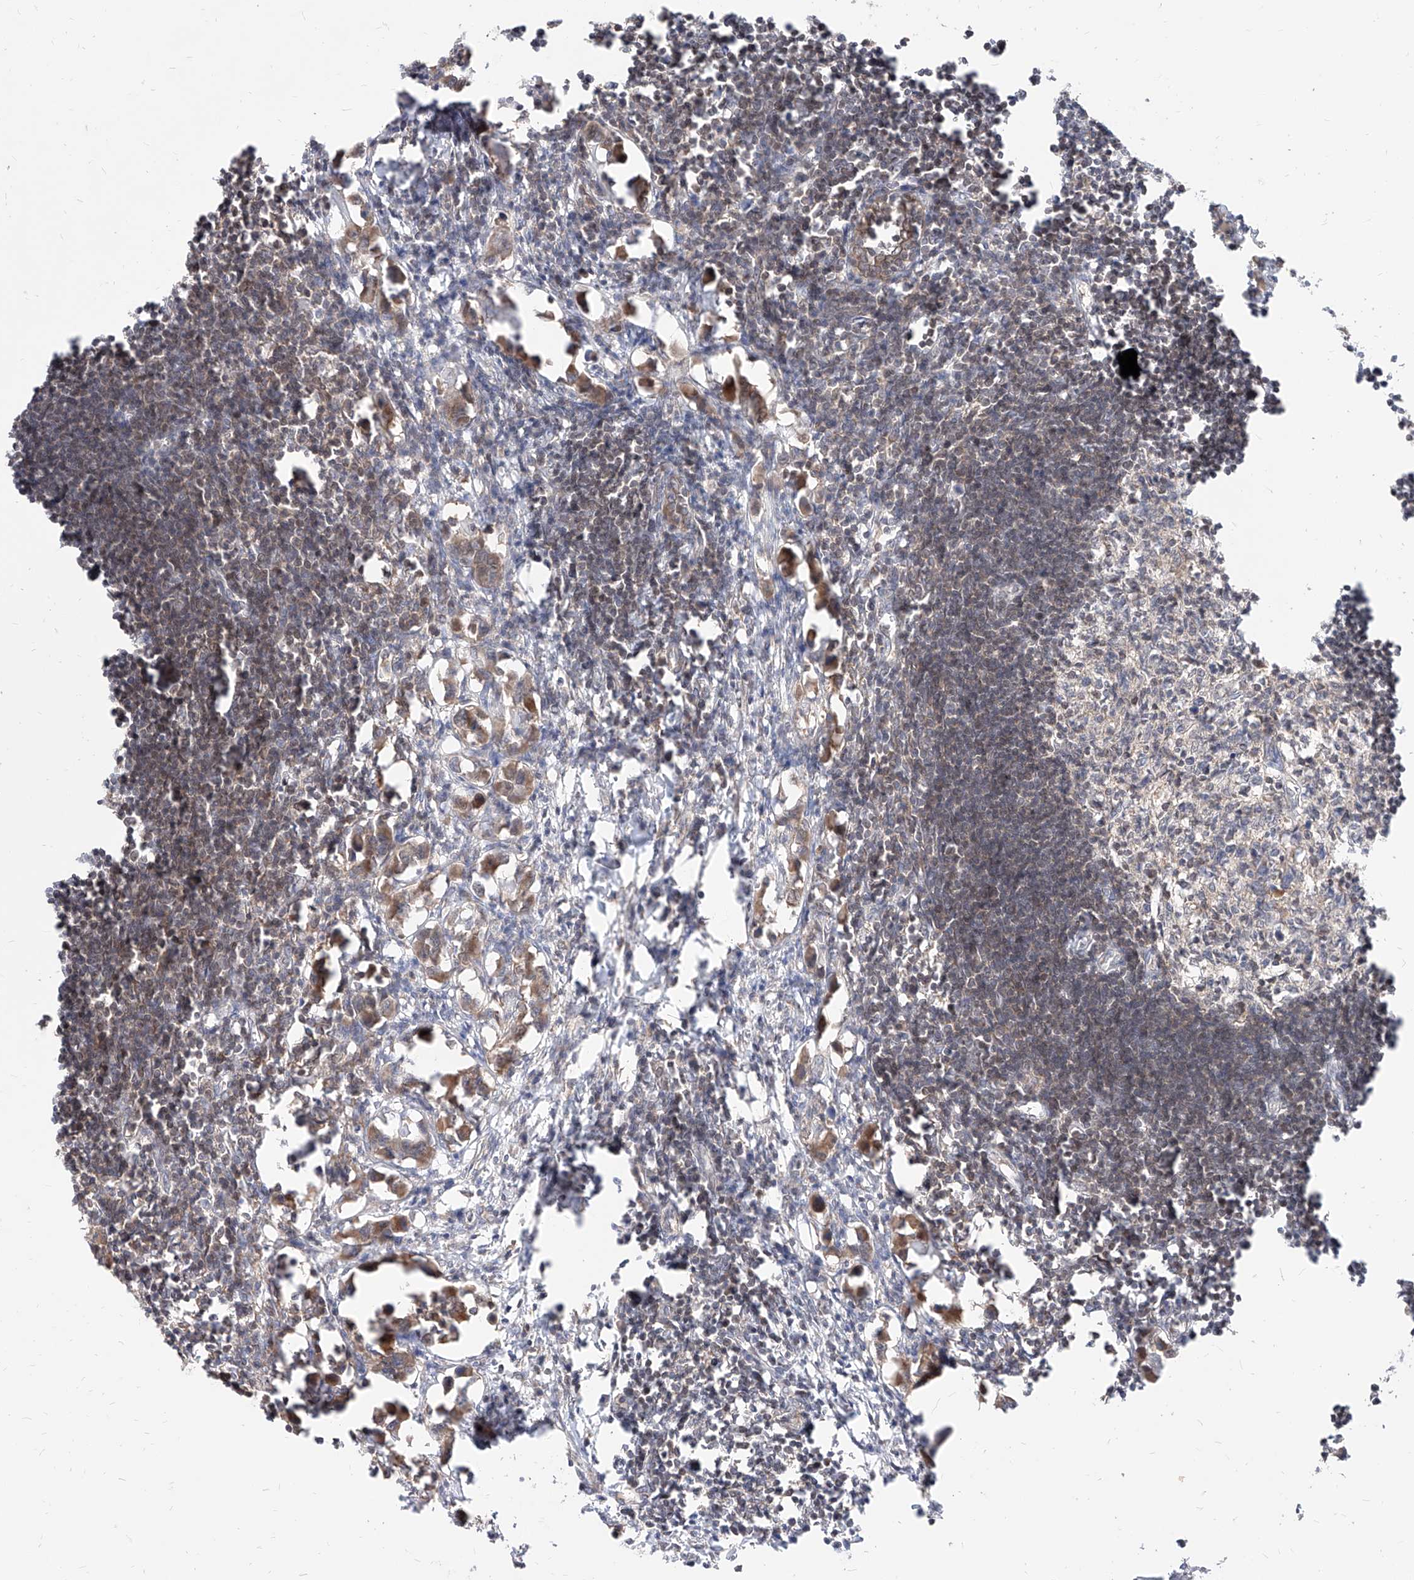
{"staining": {"intensity": "weak", "quantity": "25%-75%", "location": "cytoplasmic/membranous"}, "tissue": "lymph node", "cell_type": "Germinal center cells", "image_type": "normal", "snomed": [{"axis": "morphology", "description": "Normal tissue, NOS"}, {"axis": "morphology", "description": "Malignant melanoma, Metastatic site"}, {"axis": "topography", "description": "Lymph node"}], "caption": "IHC of normal lymph node shows low levels of weak cytoplasmic/membranous positivity in approximately 25%-75% of germinal center cells.", "gene": "TSNAX", "patient": {"sex": "male", "age": 41}}